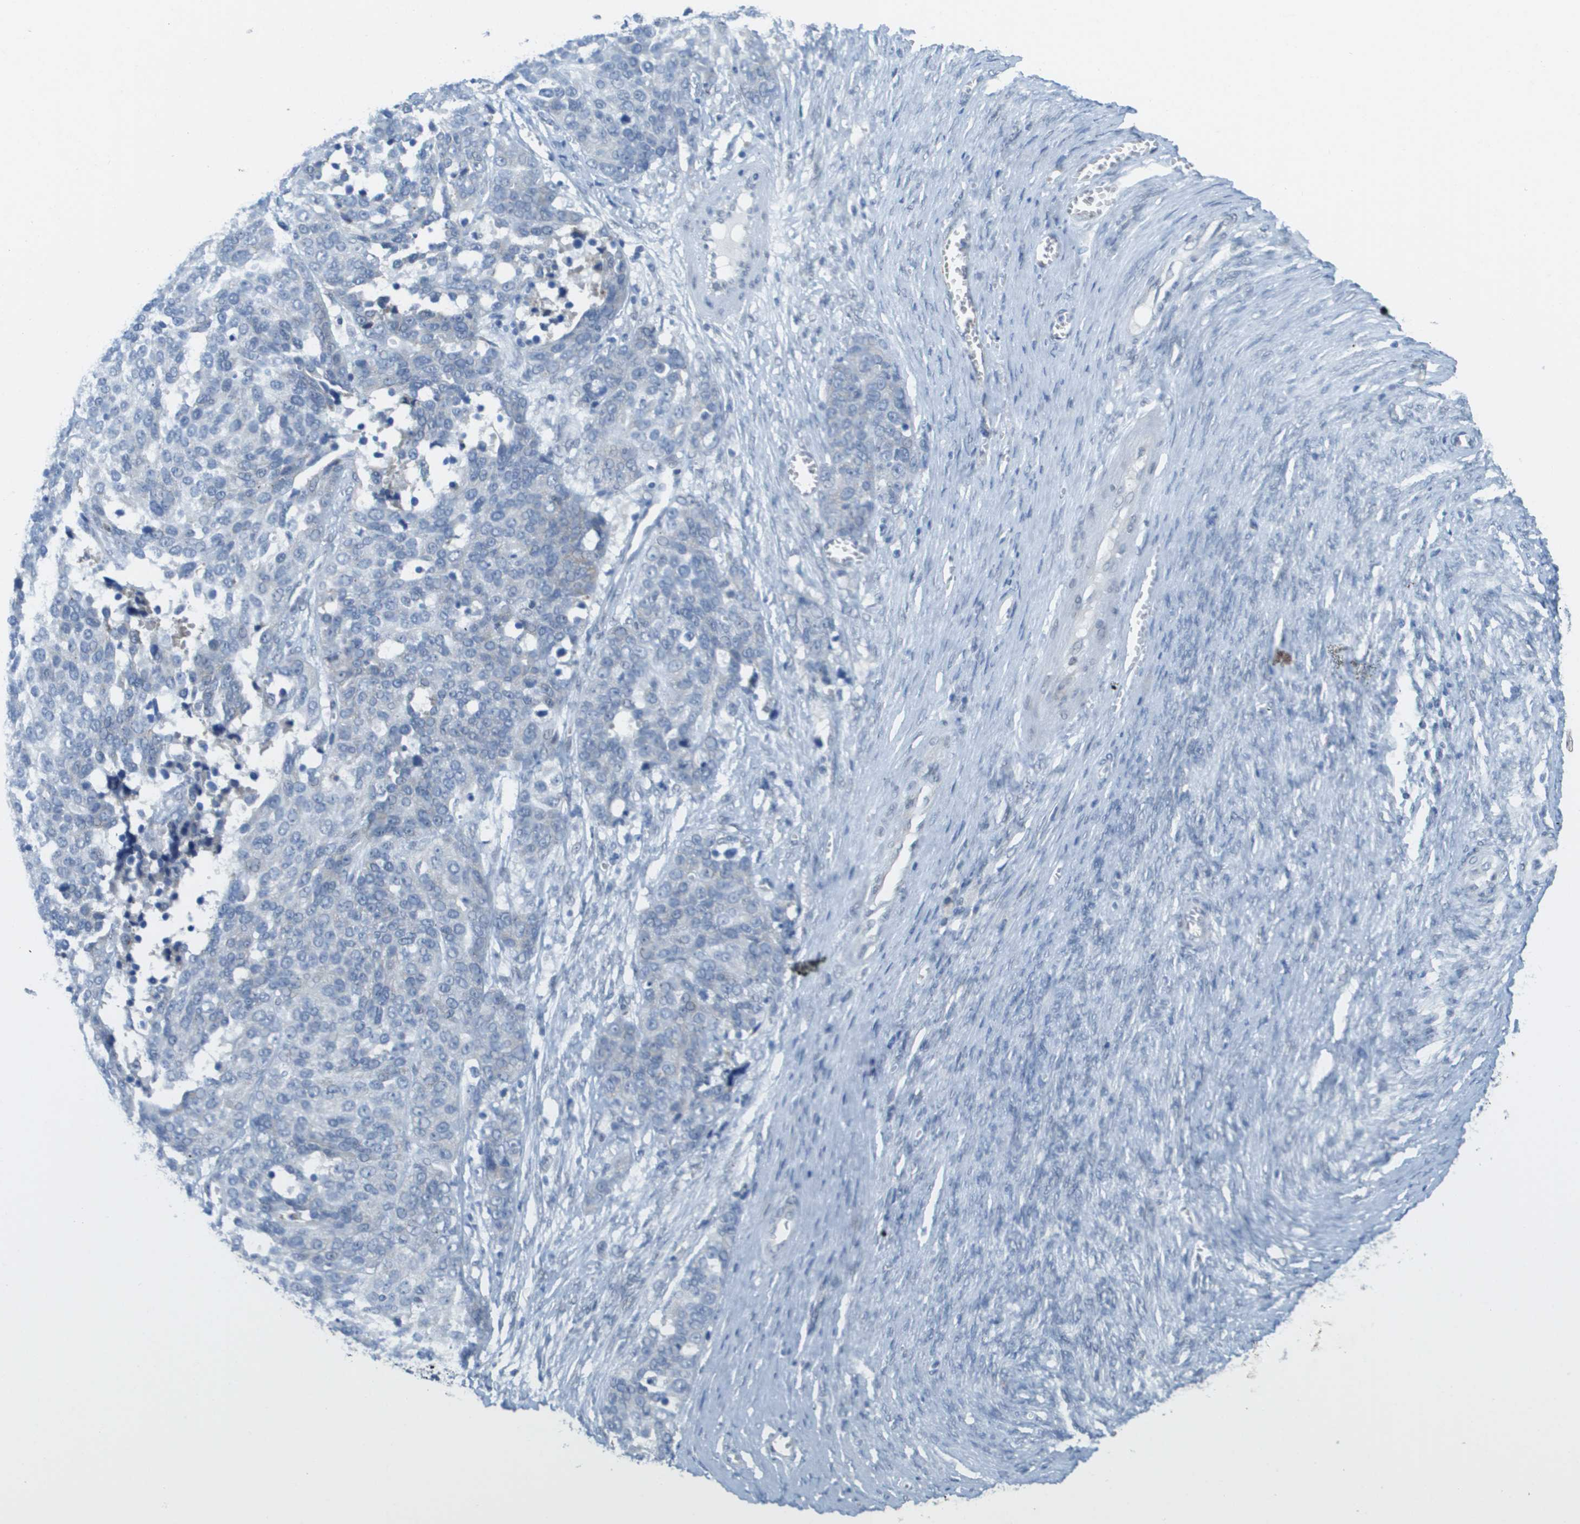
{"staining": {"intensity": "negative", "quantity": "none", "location": "none"}, "tissue": "ovarian cancer", "cell_type": "Tumor cells", "image_type": "cancer", "snomed": [{"axis": "morphology", "description": "Cystadenocarcinoma, serous, NOS"}, {"axis": "topography", "description": "Ovary"}], "caption": "DAB immunohistochemical staining of serous cystadenocarcinoma (ovarian) exhibits no significant expression in tumor cells. (DAB (3,3'-diaminobenzidine) IHC visualized using brightfield microscopy, high magnification).", "gene": "ARID1B", "patient": {"sex": "female", "age": 44}}